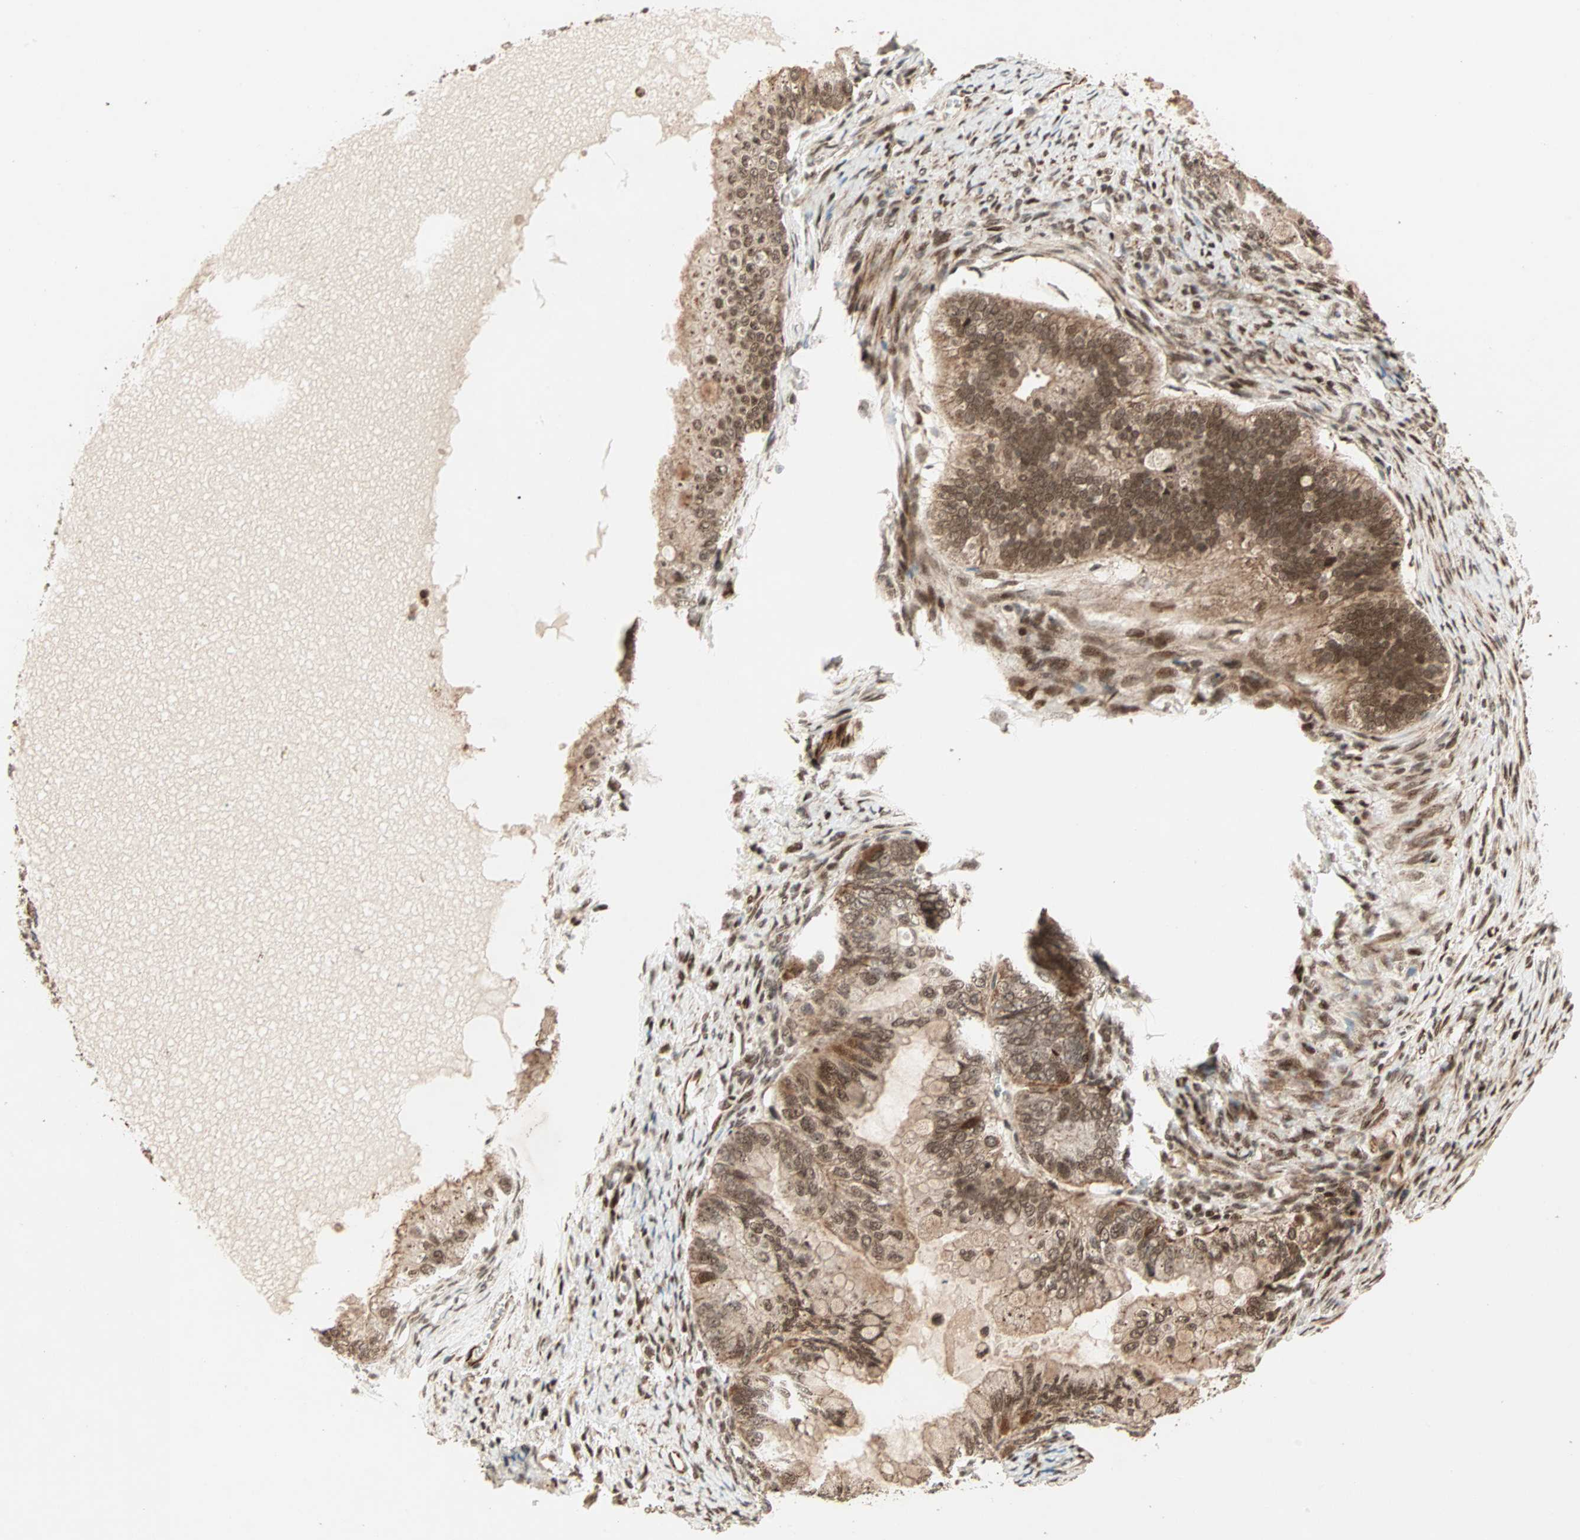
{"staining": {"intensity": "strong", "quantity": ">75%", "location": "cytoplasmic/membranous,nuclear"}, "tissue": "ovarian cancer", "cell_type": "Tumor cells", "image_type": "cancer", "snomed": [{"axis": "morphology", "description": "Cystadenocarcinoma, mucinous, NOS"}, {"axis": "topography", "description": "Ovary"}], "caption": "Immunohistochemistry micrograph of human ovarian cancer (mucinous cystadenocarcinoma) stained for a protein (brown), which exhibits high levels of strong cytoplasmic/membranous and nuclear expression in approximately >75% of tumor cells.", "gene": "ZBED9", "patient": {"sex": "female", "age": 80}}